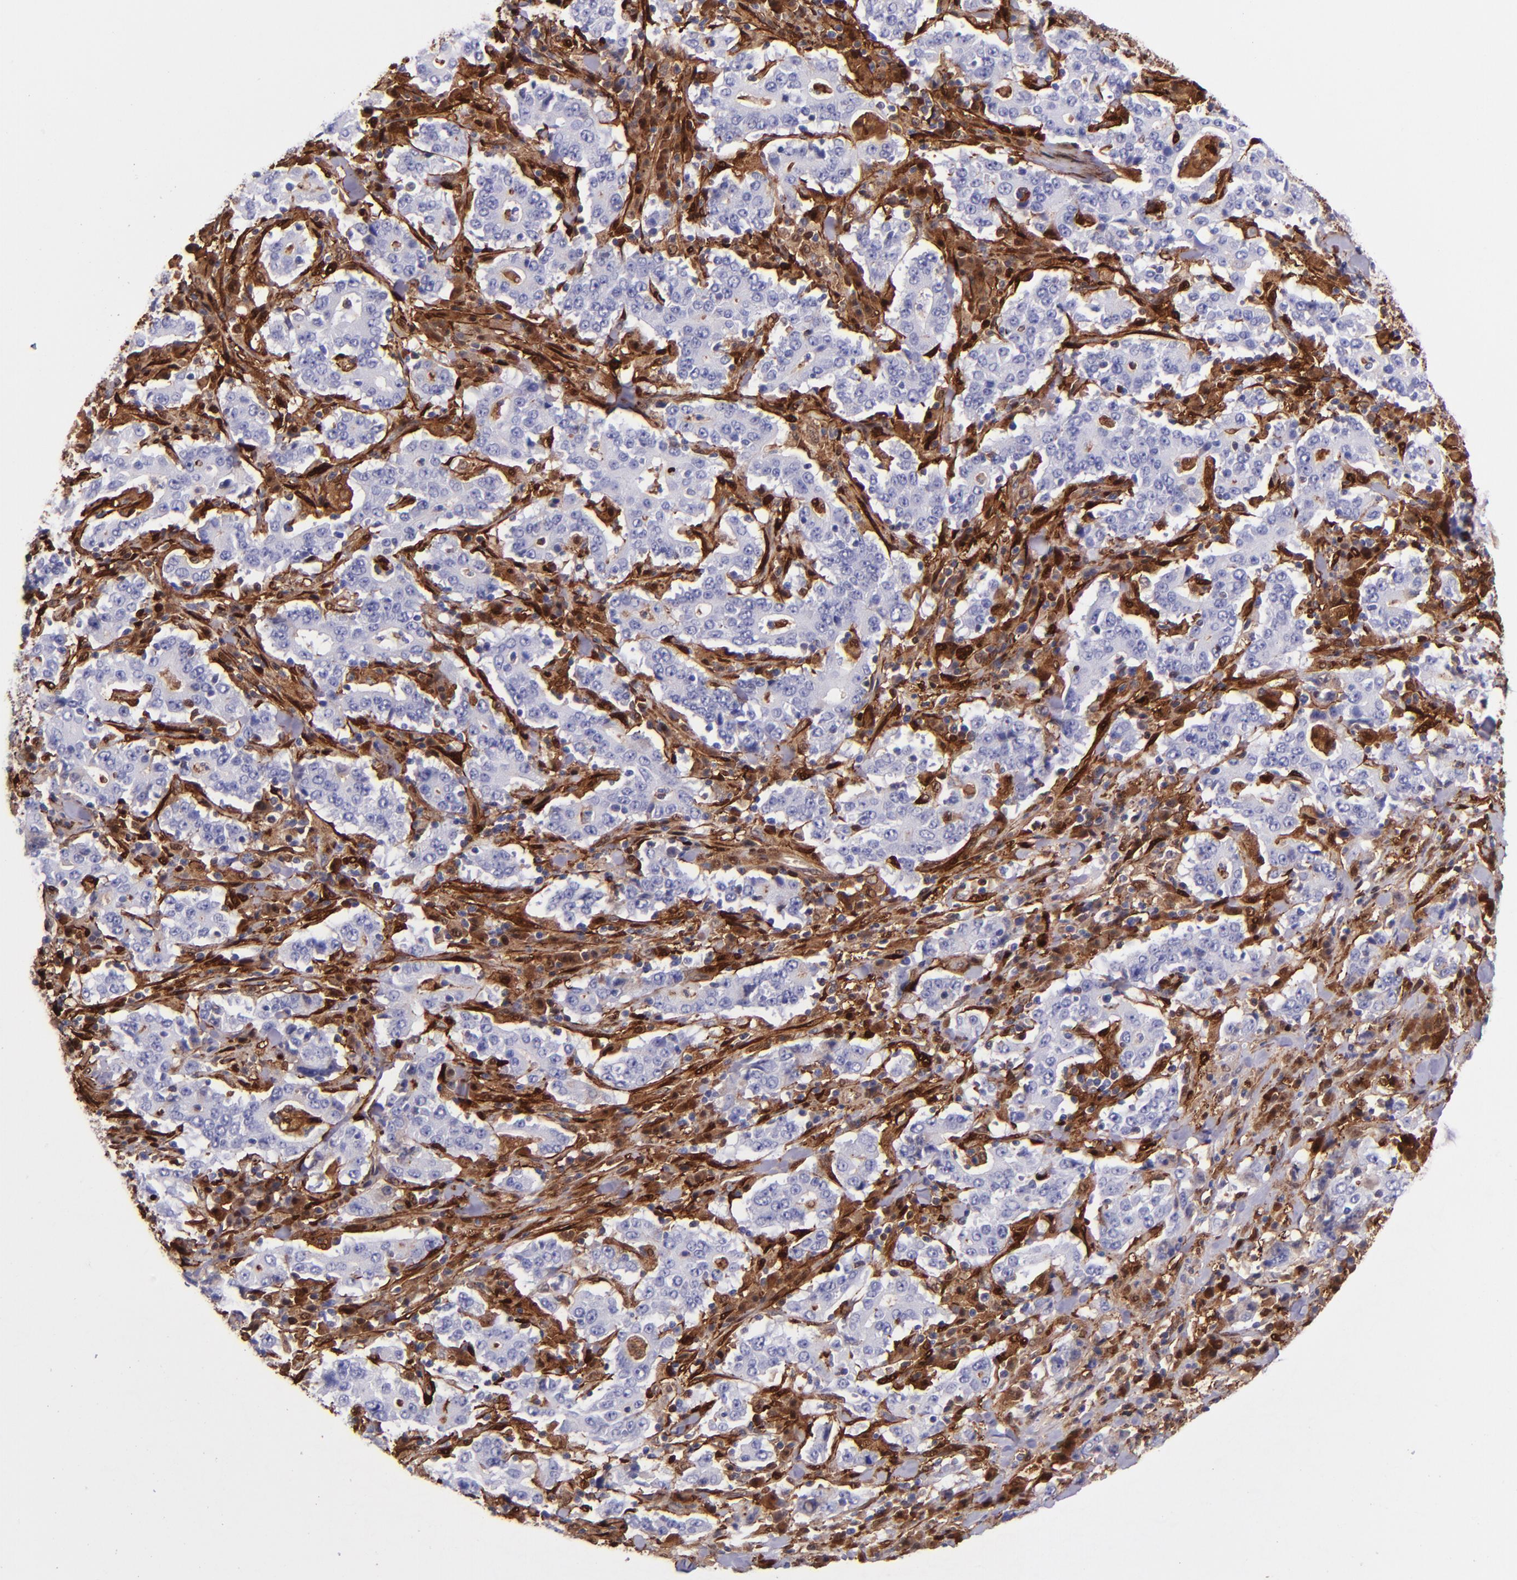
{"staining": {"intensity": "negative", "quantity": "none", "location": "none"}, "tissue": "stomach cancer", "cell_type": "Tumor cells", "image_type": "cancer", "snomed": [{"axis": "morphology", "description": "Normal tissue, NOS"}, {"axis": "morphology", "description": "Adenocarcinoma, NOS"}, {"axis": "topography", "description": "Stomach, upper"}, {"axis": "topography", "description": "Stomach"}], "caption": "Photomicrograph shows no protein positivity in tumor cells of stomach adenocarcinoma tissue. (IHC, brightfield microscopy, high magnification).", "gene": "LGALS1", "patient": {"sex": "male", "age": 59}}